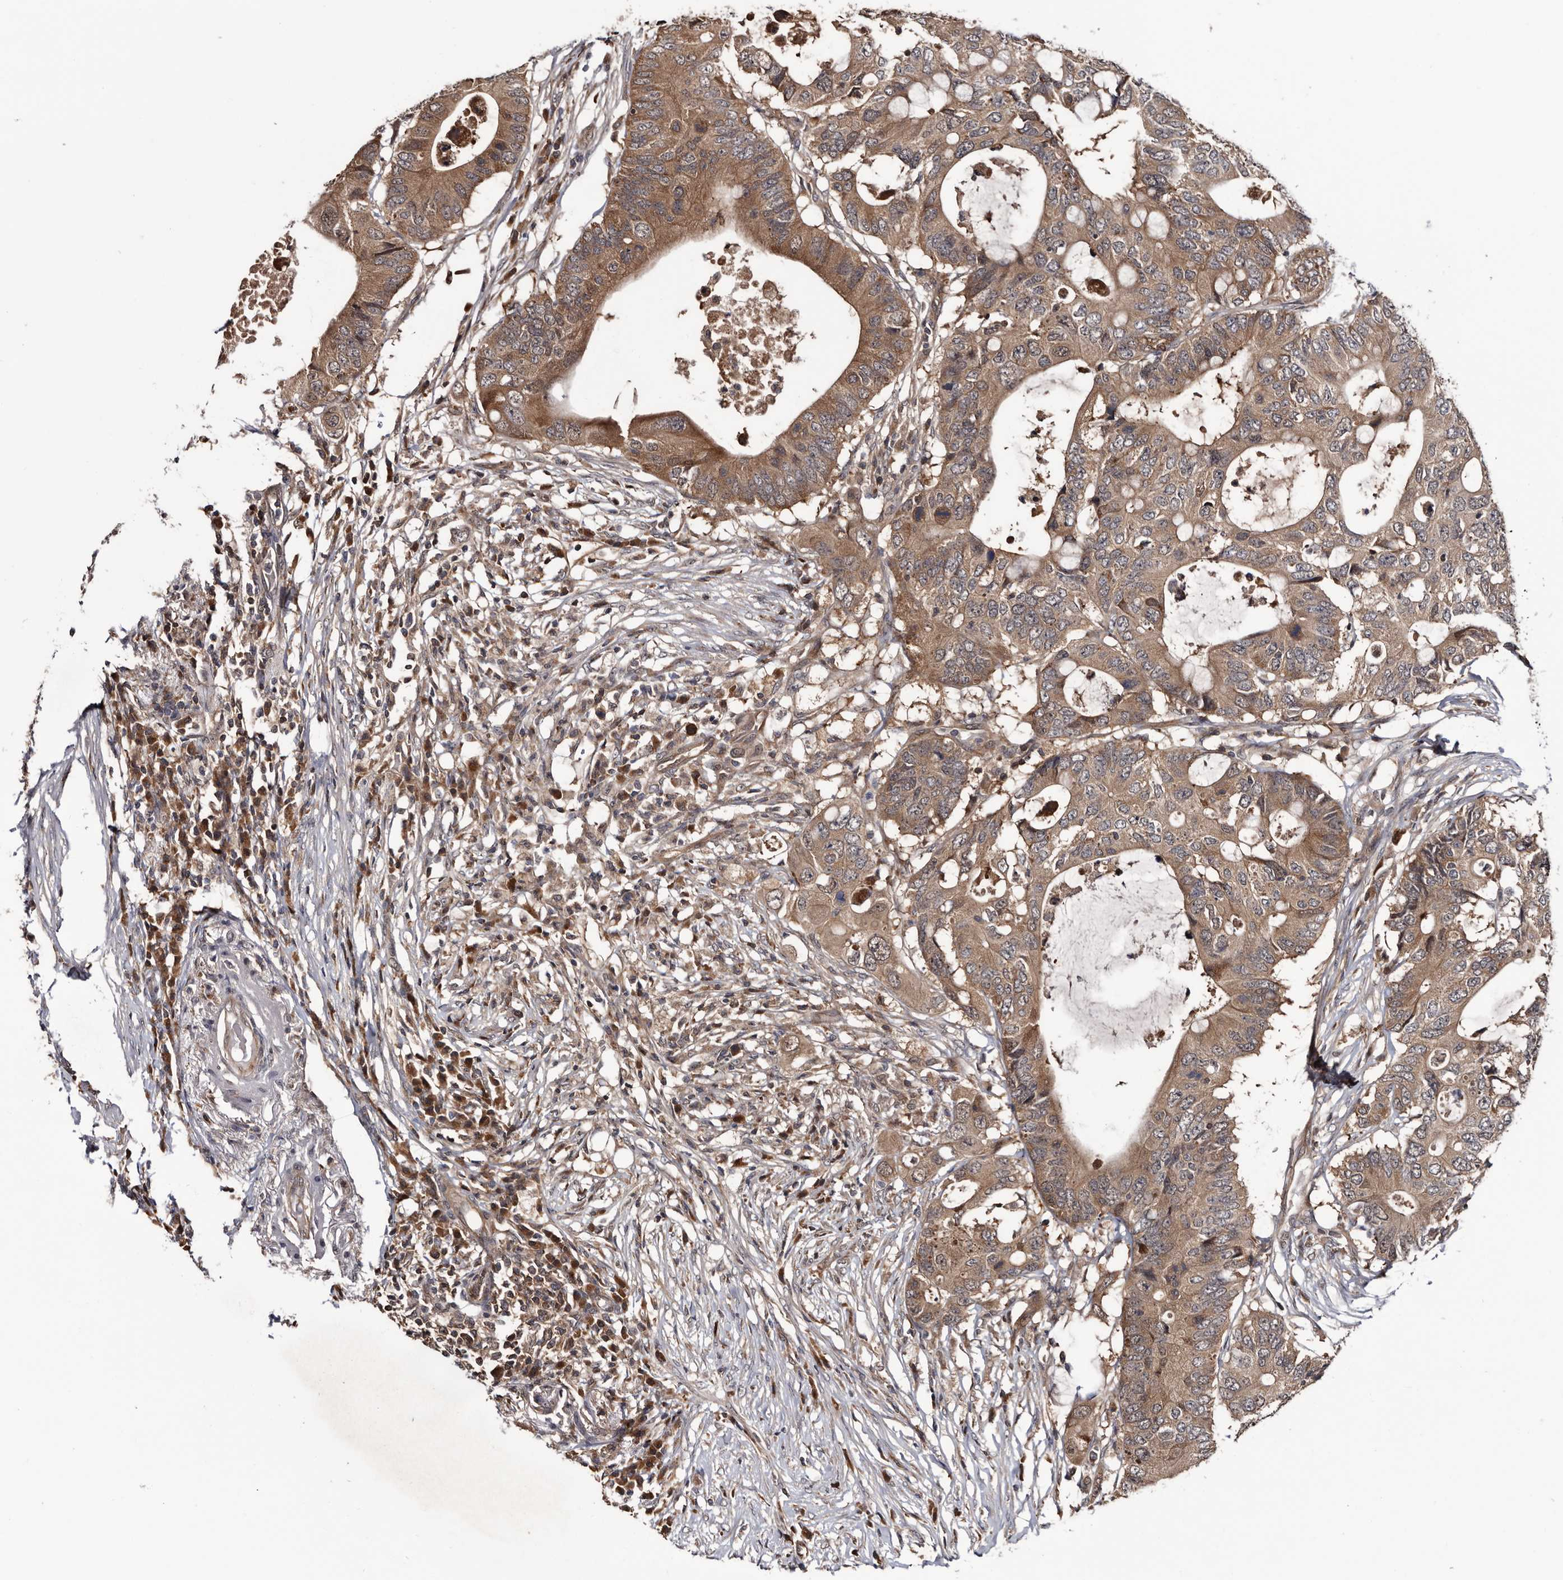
{"staining": {"intensity": "moderate", "quantity": ">75%", "location": "cytoplasmic/membranous"}, "tissue": "colorectal cancer", "cell_type": "Tumor cells", "image_type": "cancer", "snomed": [{"axis": "morphology", "description": "Adenocarcinoma, NOS"}, {"axis": "topography", "description": "Colon"}], "caption": "Colorectal adenocarcinoma stained for a protein reveals moderate cytoplasmic/membranous positivity in tumor cells. The staining was performed using DAB to visualize the protein expression in brown, while the nuclei were stained in blue with hematoxylin (Magnification: 20x).", "gene": "TTI2", "patient": {"sex": "male", "age": 71}}